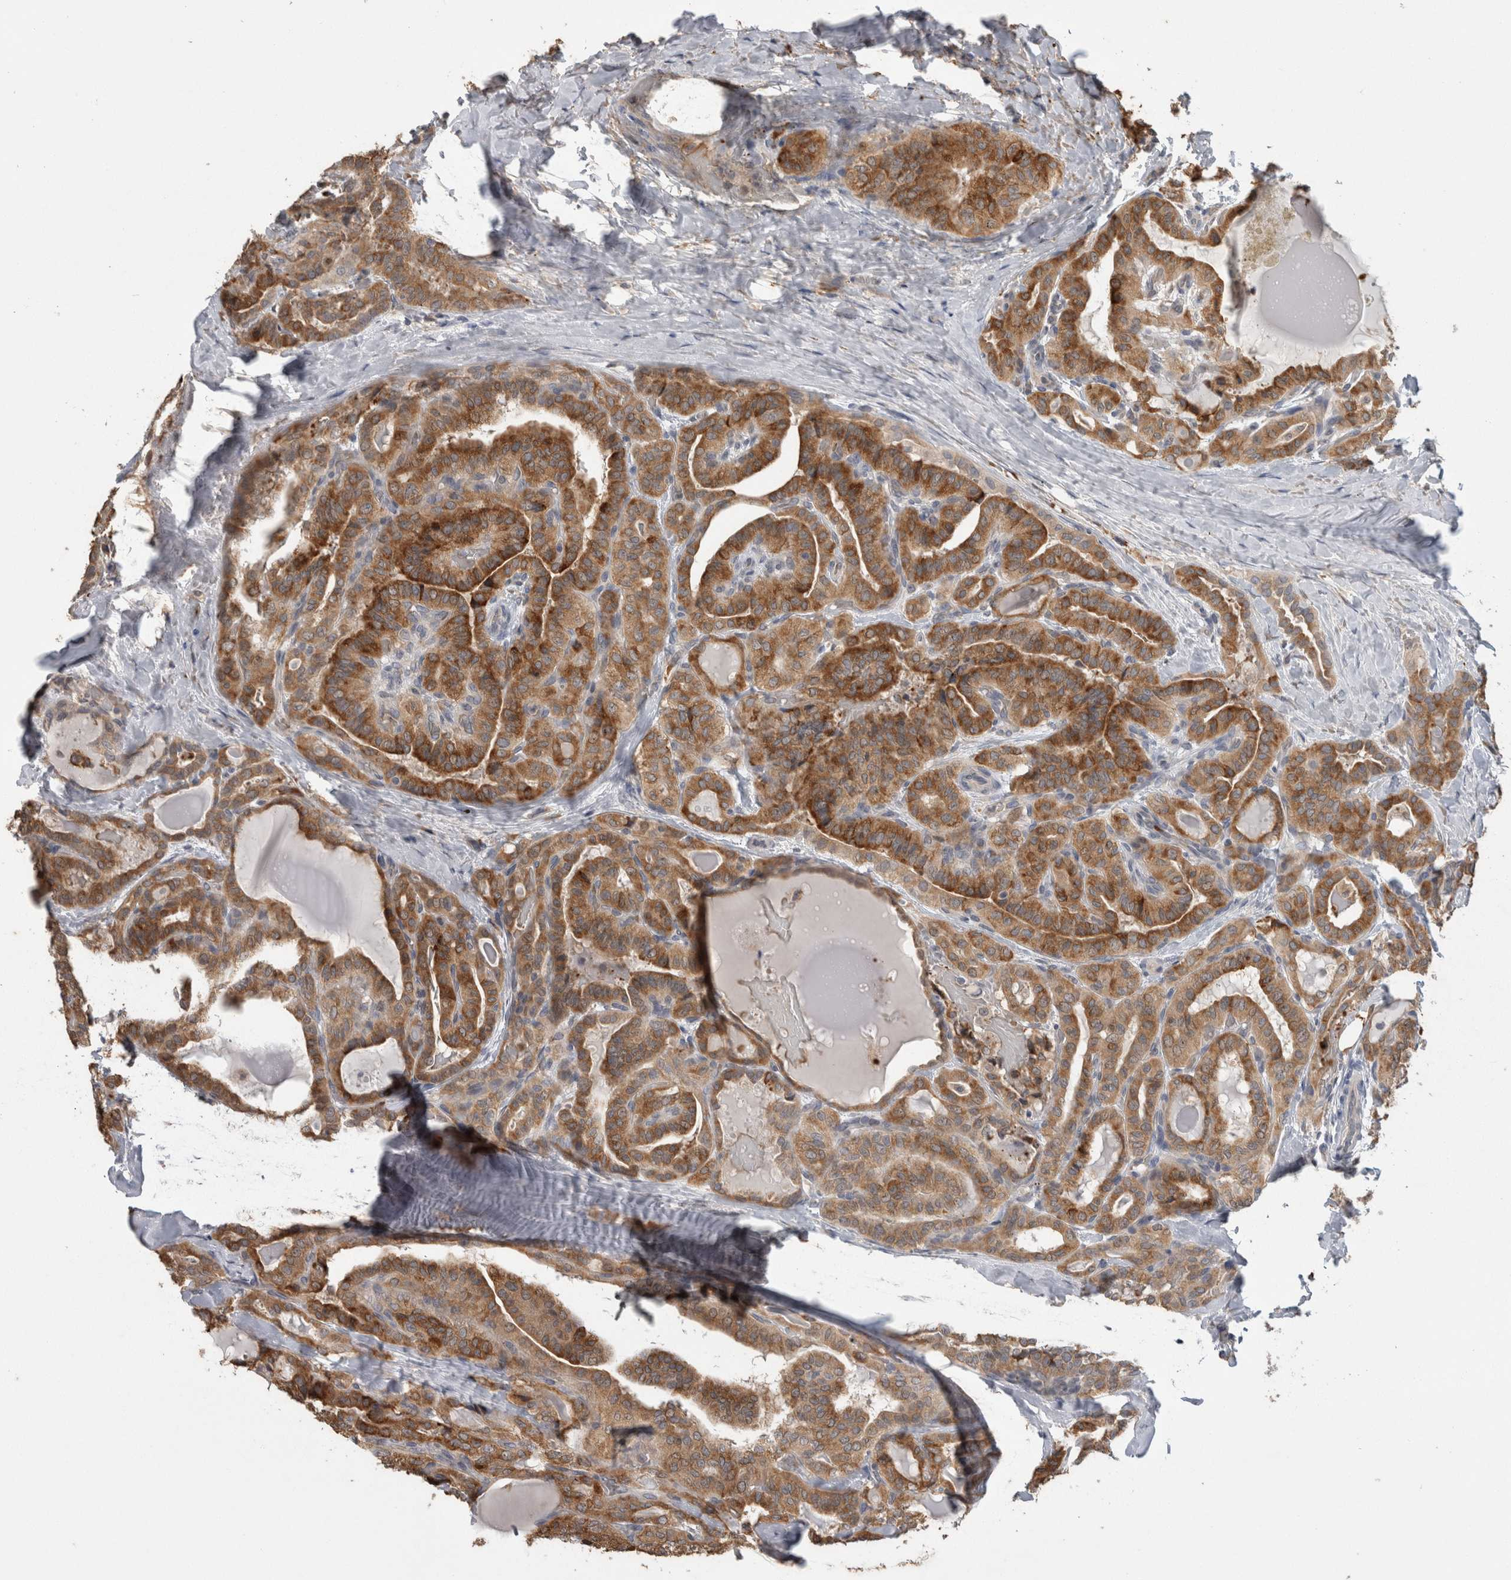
{"staining": {"intensity": "strong", "quantity": ">75%", "location": "cytoplasmic/membranous"}, "tissue": "thyroid cancer", "cell_type": "Tumor cells", "image_type": "cancer", "snomed": [{"axis": "morphology", "description": "Papillary adenocarcinoma, NOS"}, {"axis": "topography", "description": "Thyroid gland"}], "caption": "An IHC micrograph of neoplastic tissue is shown. Protein staining in brown shows strong cytoplasmic/membranous positivity in thyroid cancer (papillary adenocarcinoma) within tumor cells.", "gene": "ADGRL3", "patient": {"sex": "male", "age": 77}}